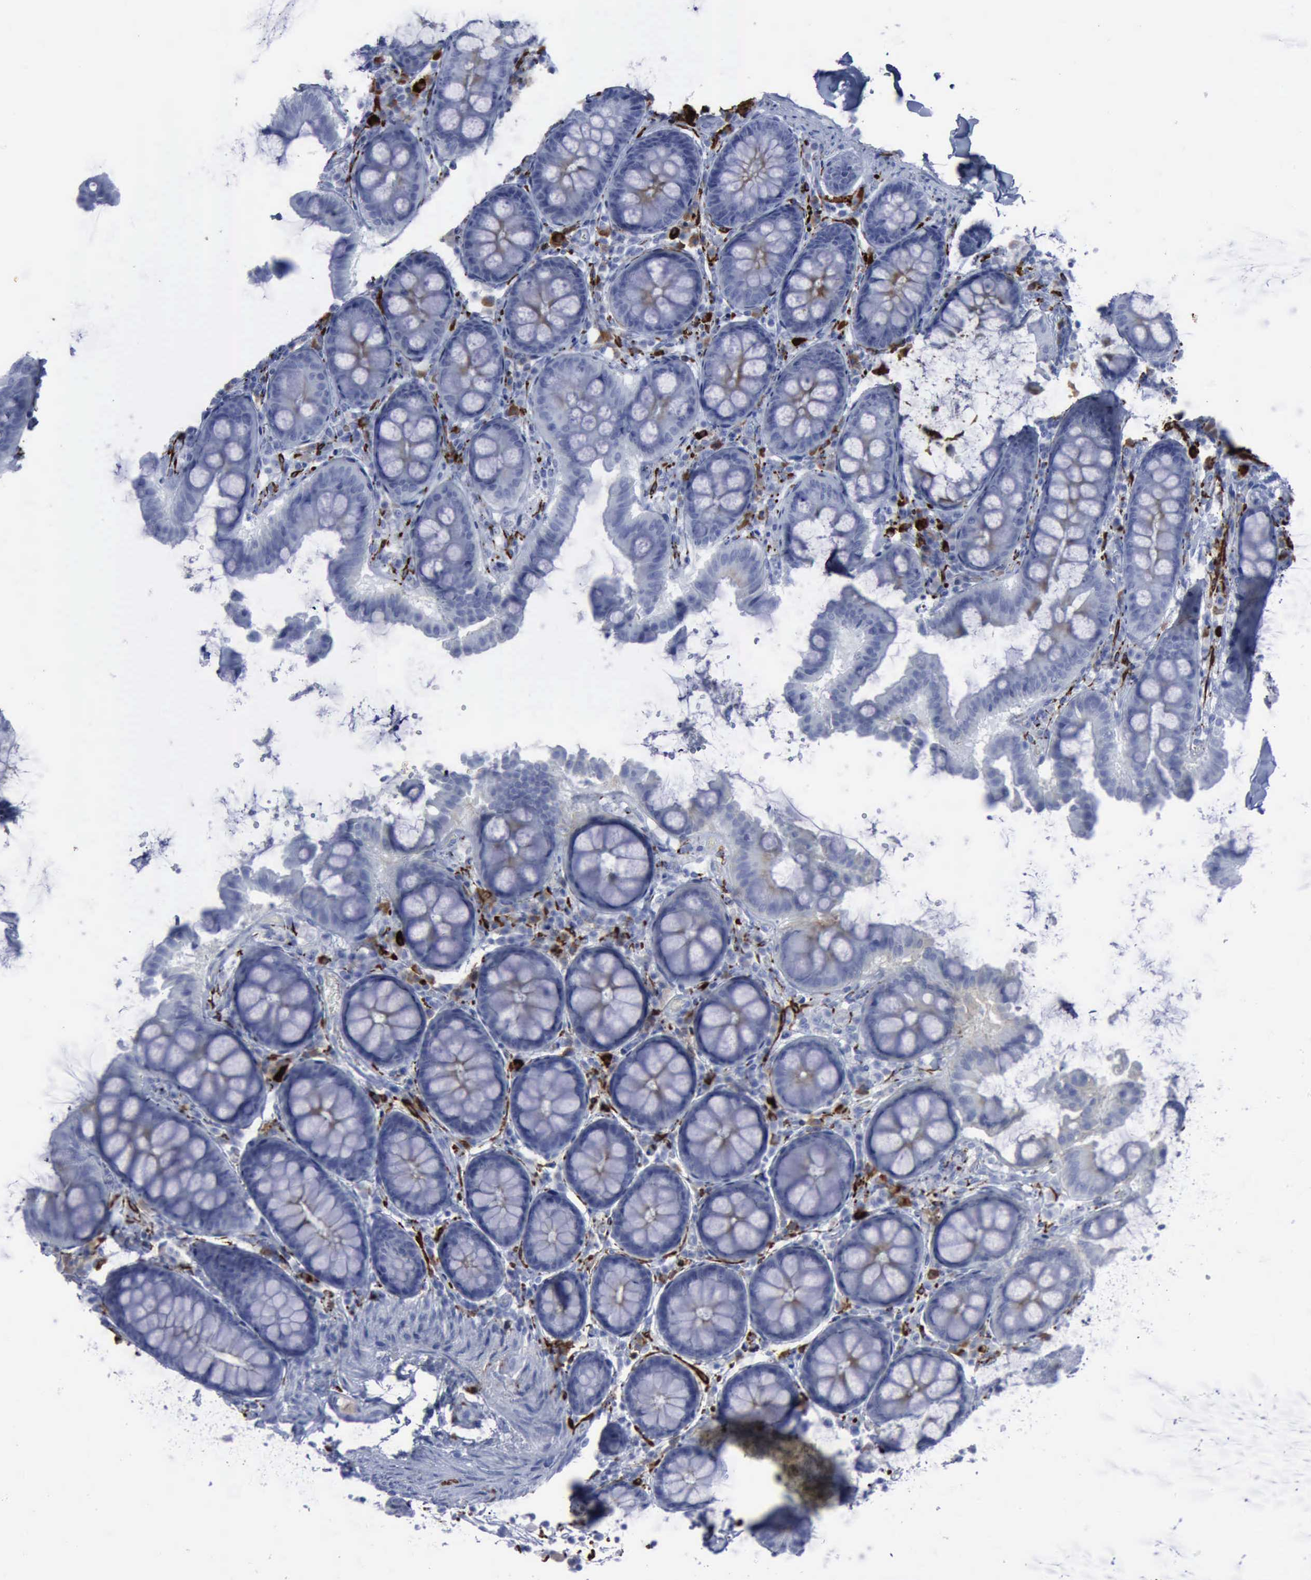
{"staining": {"intensity": "negative", "quantity": "none", "location": "none"}, "tissue": "colon", "cell_type": "Endothelial cells", "image_type": "normal", "snomed": [{"axis": "morphology", "description": "Normal tissue, NOS"}, {"axis": "topography", "description": "Colon"}], "caption": "Histopathology image shows no significant protein staining in endothelial cells of benign colon.", "gene": "NGFR", "patient": {"sex": "female", "age": 61}}